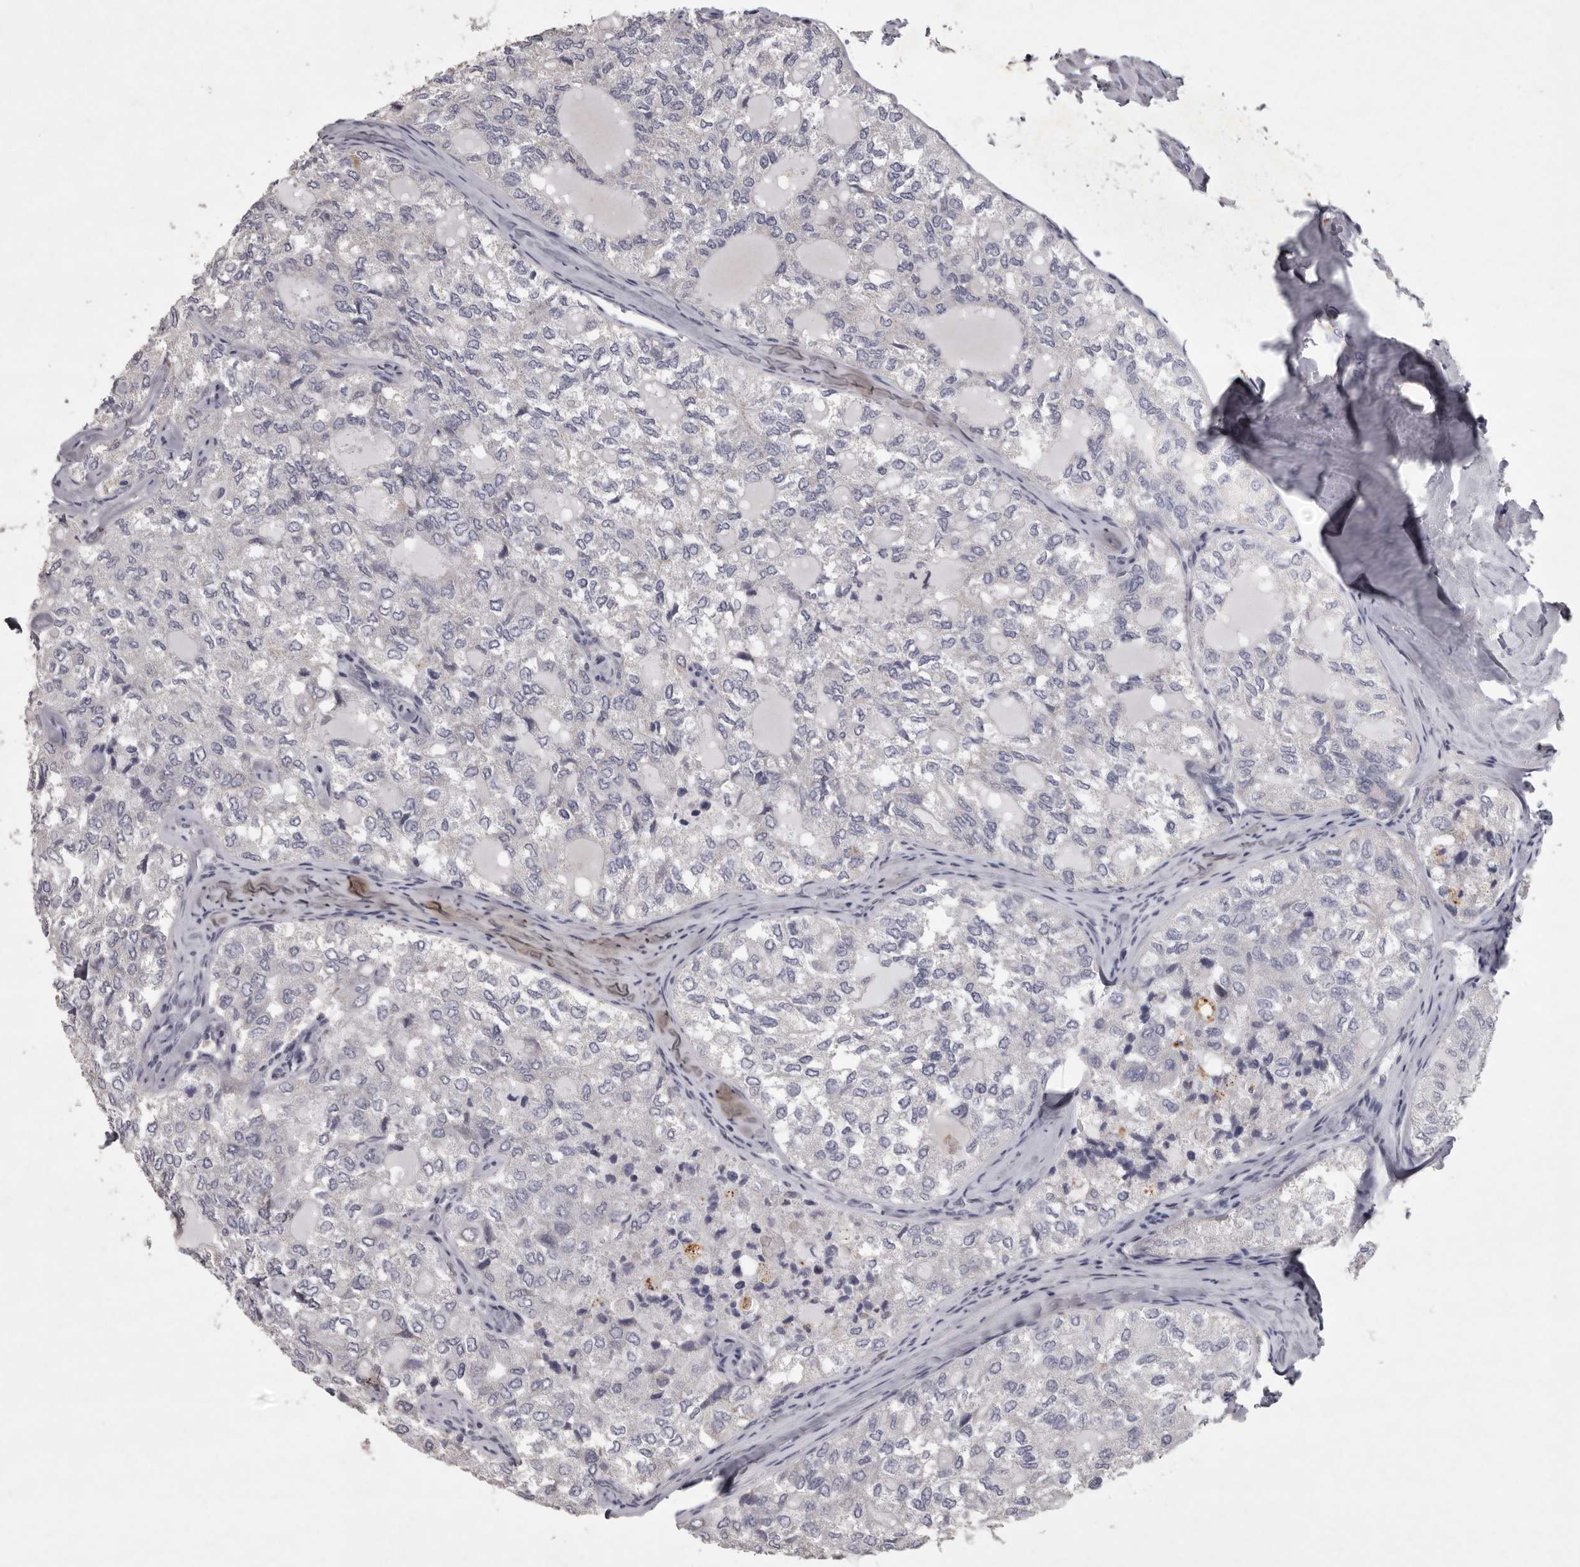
{"staining": {"intensity": "negative", "quantity": "none", "location": "none"}, "tissue": "thyroid cancer", "cell_type": "Tumor cells", "image_type": "cancer", "snomed": [{"axis": "morphology", "description": "Follicular adenoma carcinoma, NOS"}, {"axis": "topography", "description": "Thyroid gland"}], "caption": "Immunohistochemistry image of neoplastic tissue: thyroid cancer stained with DAB shows no significant protein expression in tumor cells.", "gene": "NKAIN4", "patient": {"sex": "male", "age": 75}}